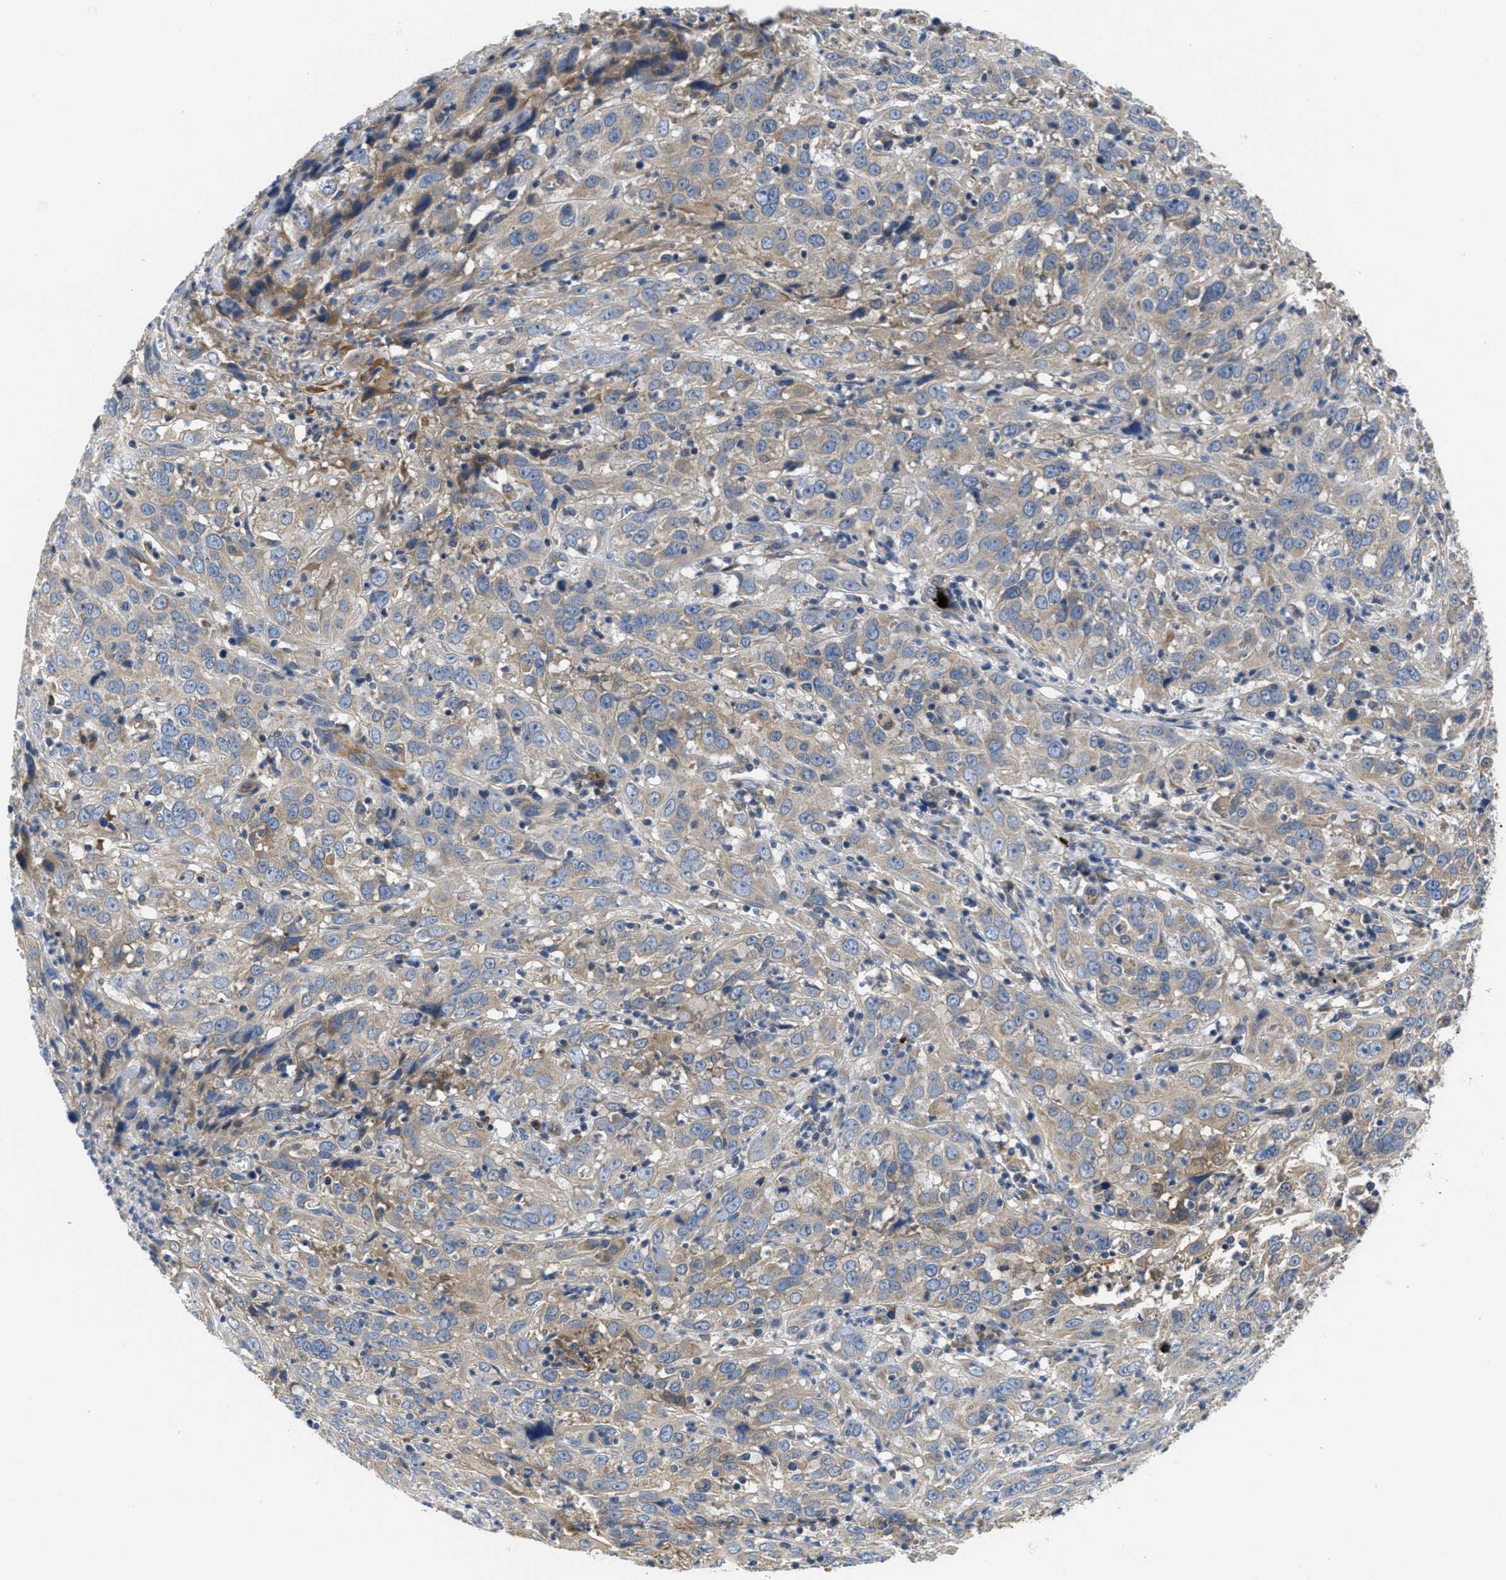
{"staining": {"intensity": "moderate", "quantity": "25%-75%", "location": "cytoplasmic/membranous"}, "tissue": "cervical cancer", "cell_type": "Tumor cells", "image_type": "cancer", "snomed": [{"axis": "morphology", "description": "Squamous cell carcinoma, NOS"}, {"axis": "topography", "description": "Cervix"}], "caption": "A brown stain shows moderate cytoplasmic/membranous staining of a protein in squamous cell carcinoma (cervical) tumor cells.", "gene": "GALK1", "patient": {"sex": "female", "age": 32}}